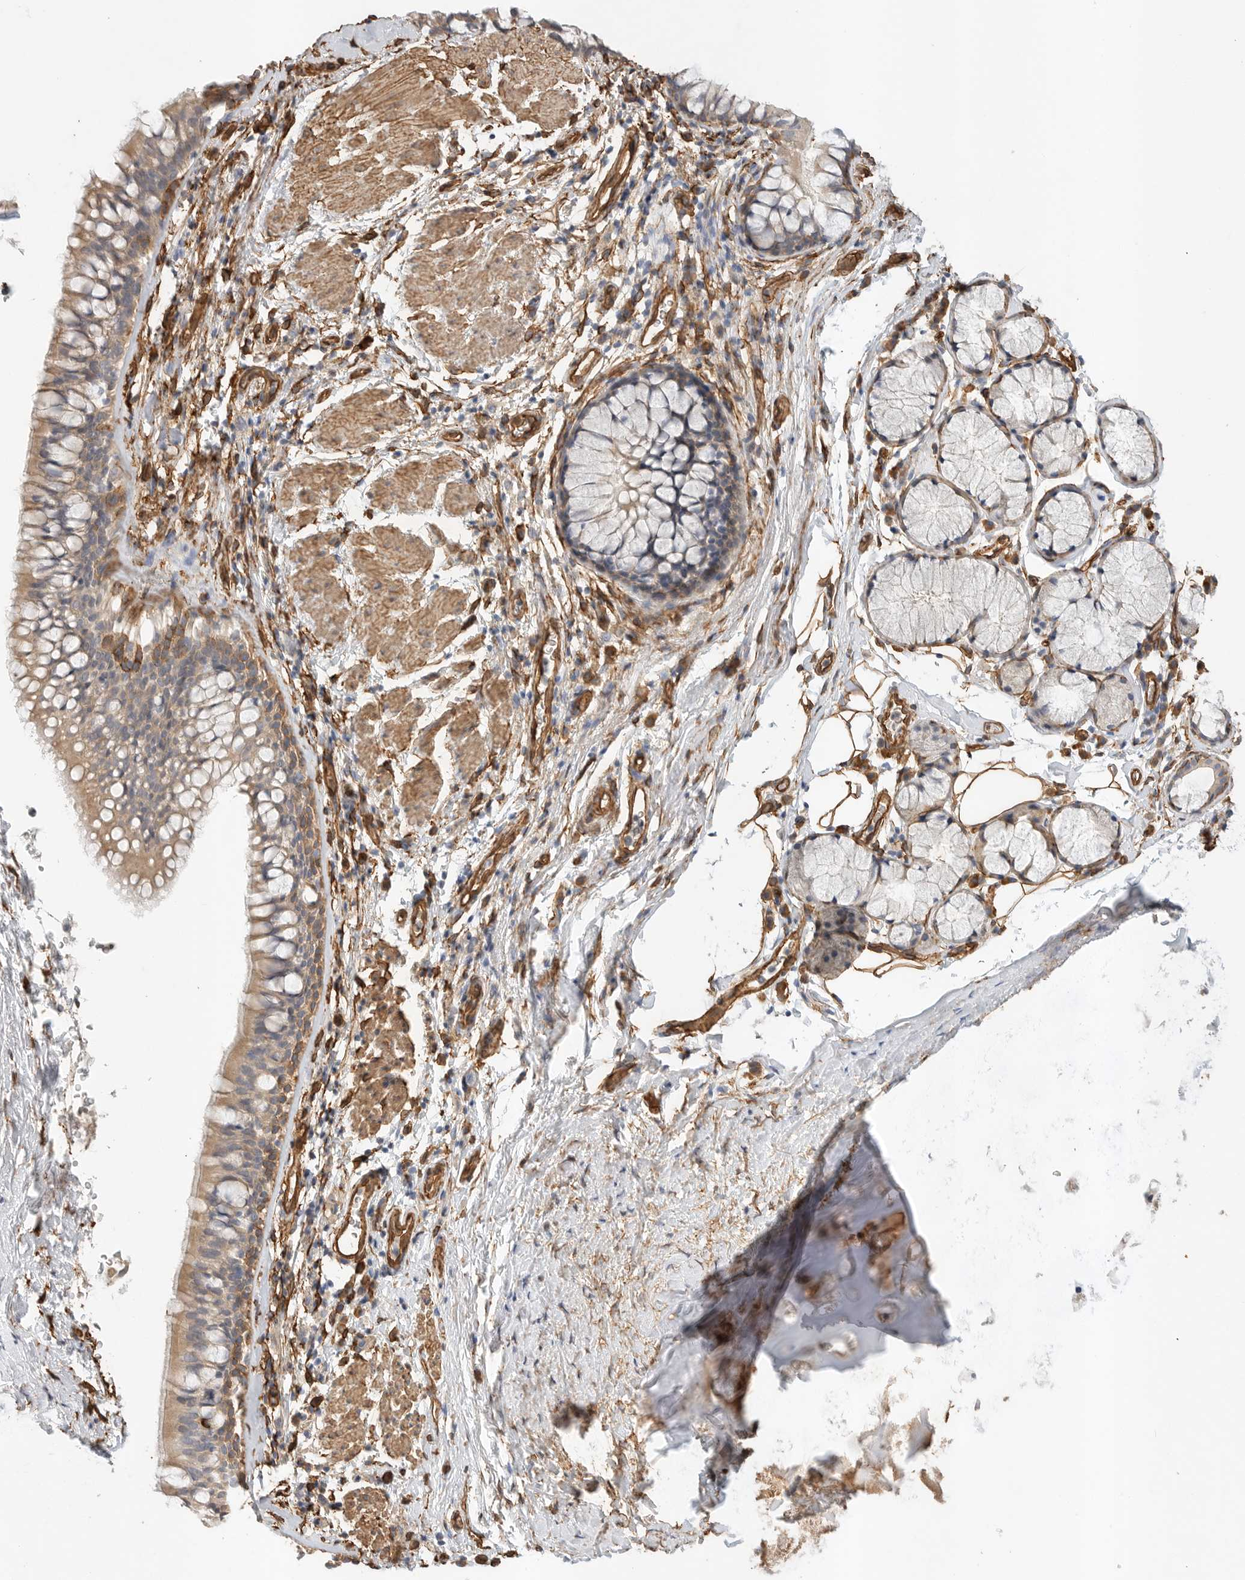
{"staining": {"intensity": "moderate", "quantity": "25%-75%", "location": "cytoplasmic/membranous"}, "tissue": "bronchus", "cell_type": "Respiratory epithelial cells", "image_type": "normal", "snomed": [{"axis": "morphology", "description": "Normal tissue, NOS"}, {"axis": "topography", "description": "Cartilage tissue"}, {"axis": "topography", "description": "Bronchus"}], "caption": "A high-resolution photomicrograph shows immunohistochemistry staining of normal bronchus, which exhibits moderate cytoplasmic/membranous expression in about 25%-75% of respiratory epithelial cells.", "gene": "JMJD4", "patient": {"sex": "female", "age": 53}}